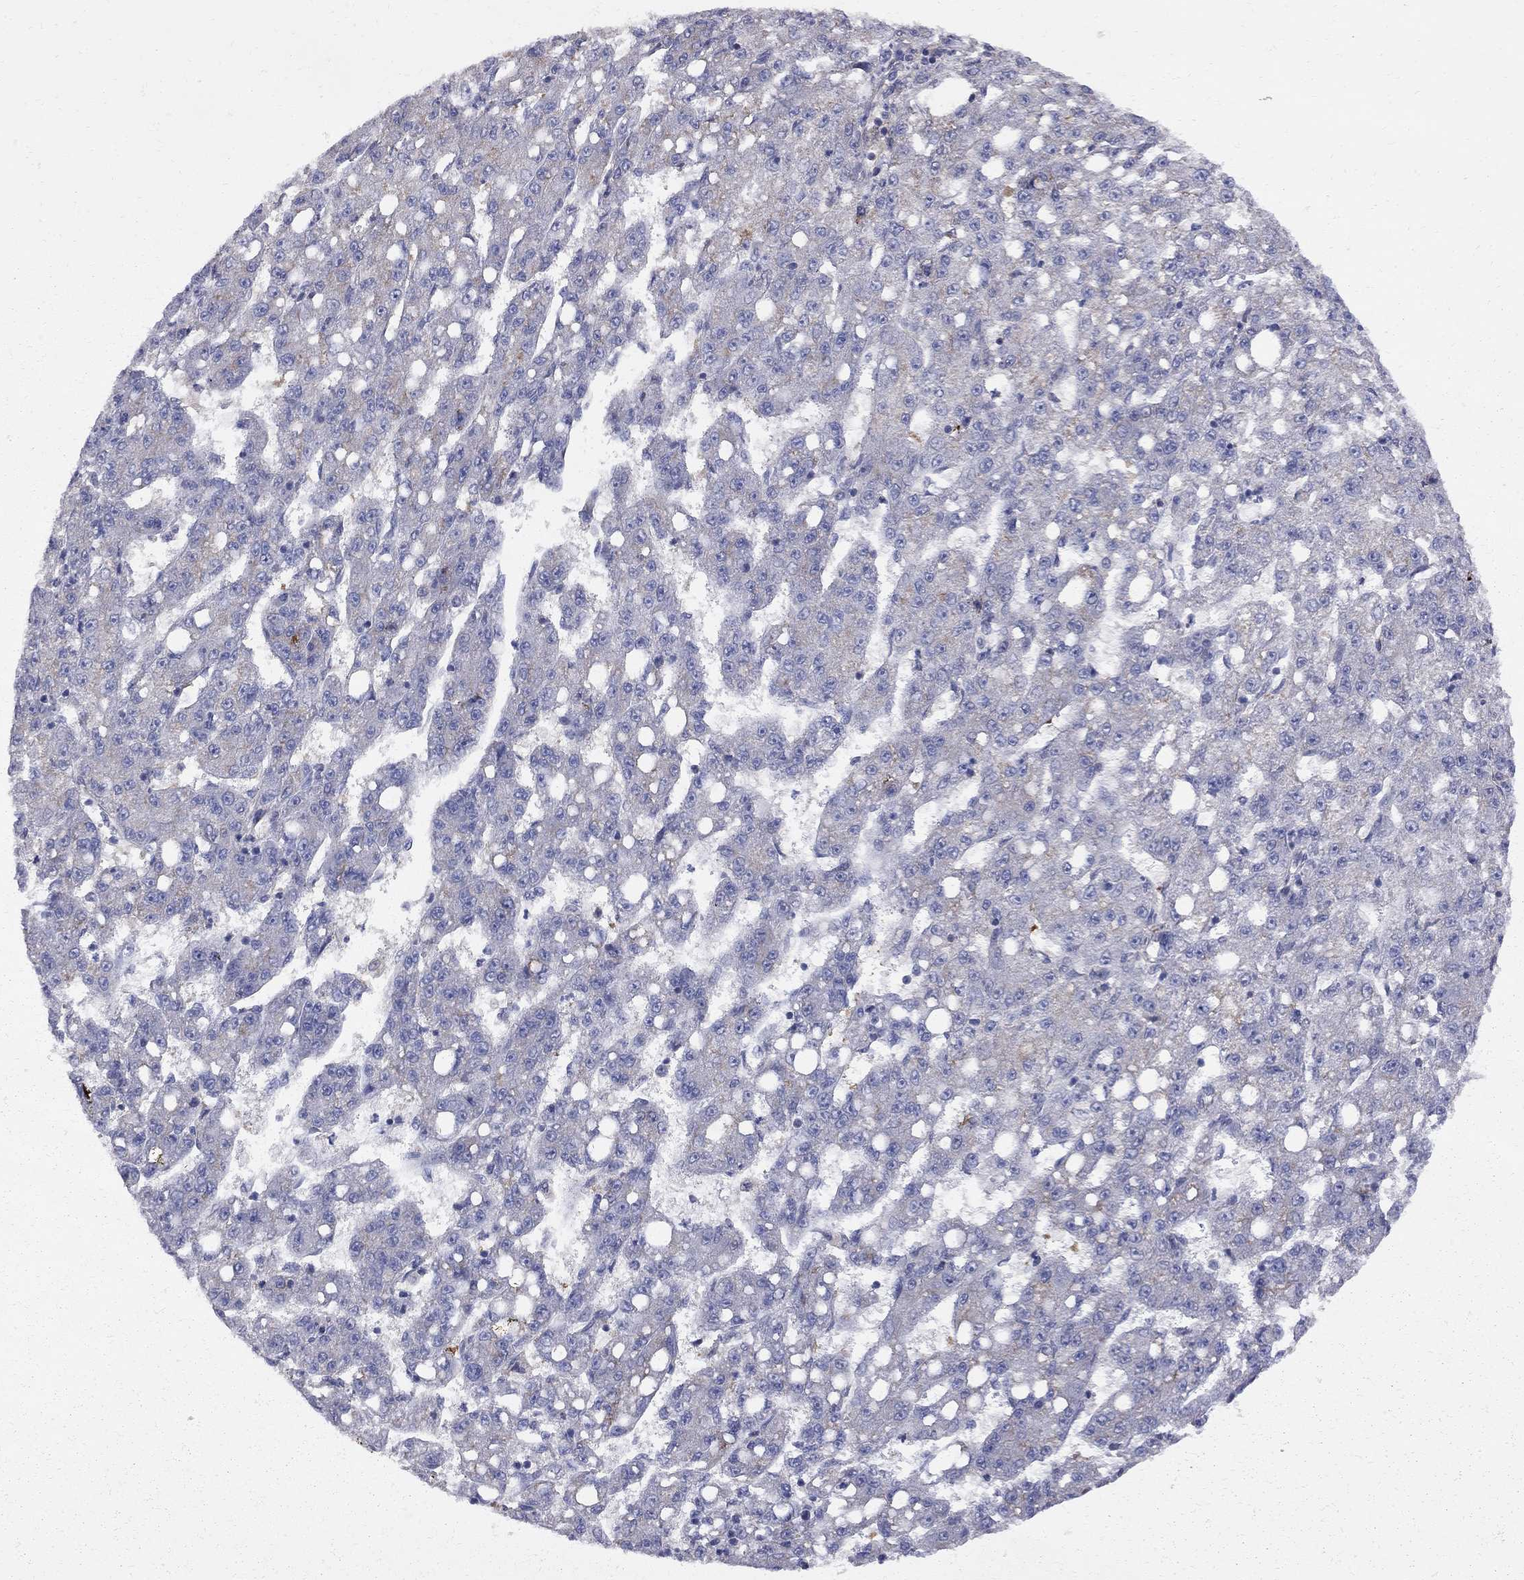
{"staining": {"intensity": "negative", "quantity": "none", "location": "none"}, "tissue": "liver cancer", "cell_type": "Tumor cells", "image_type": "cancer", "snomed": [{"axis": "morphology", "description": "Carcinoma, Hepatocellular, NOS"}, {"axis": "topography", "description": "Liver"}], "caption": "A photomicrograph of liver cancer (hepatocellular carcinoma) stained for a protein reveals no brown staining in tumor cells.", "gene": "MTHFR", "patient": {"sex": "female", "age": 65}}